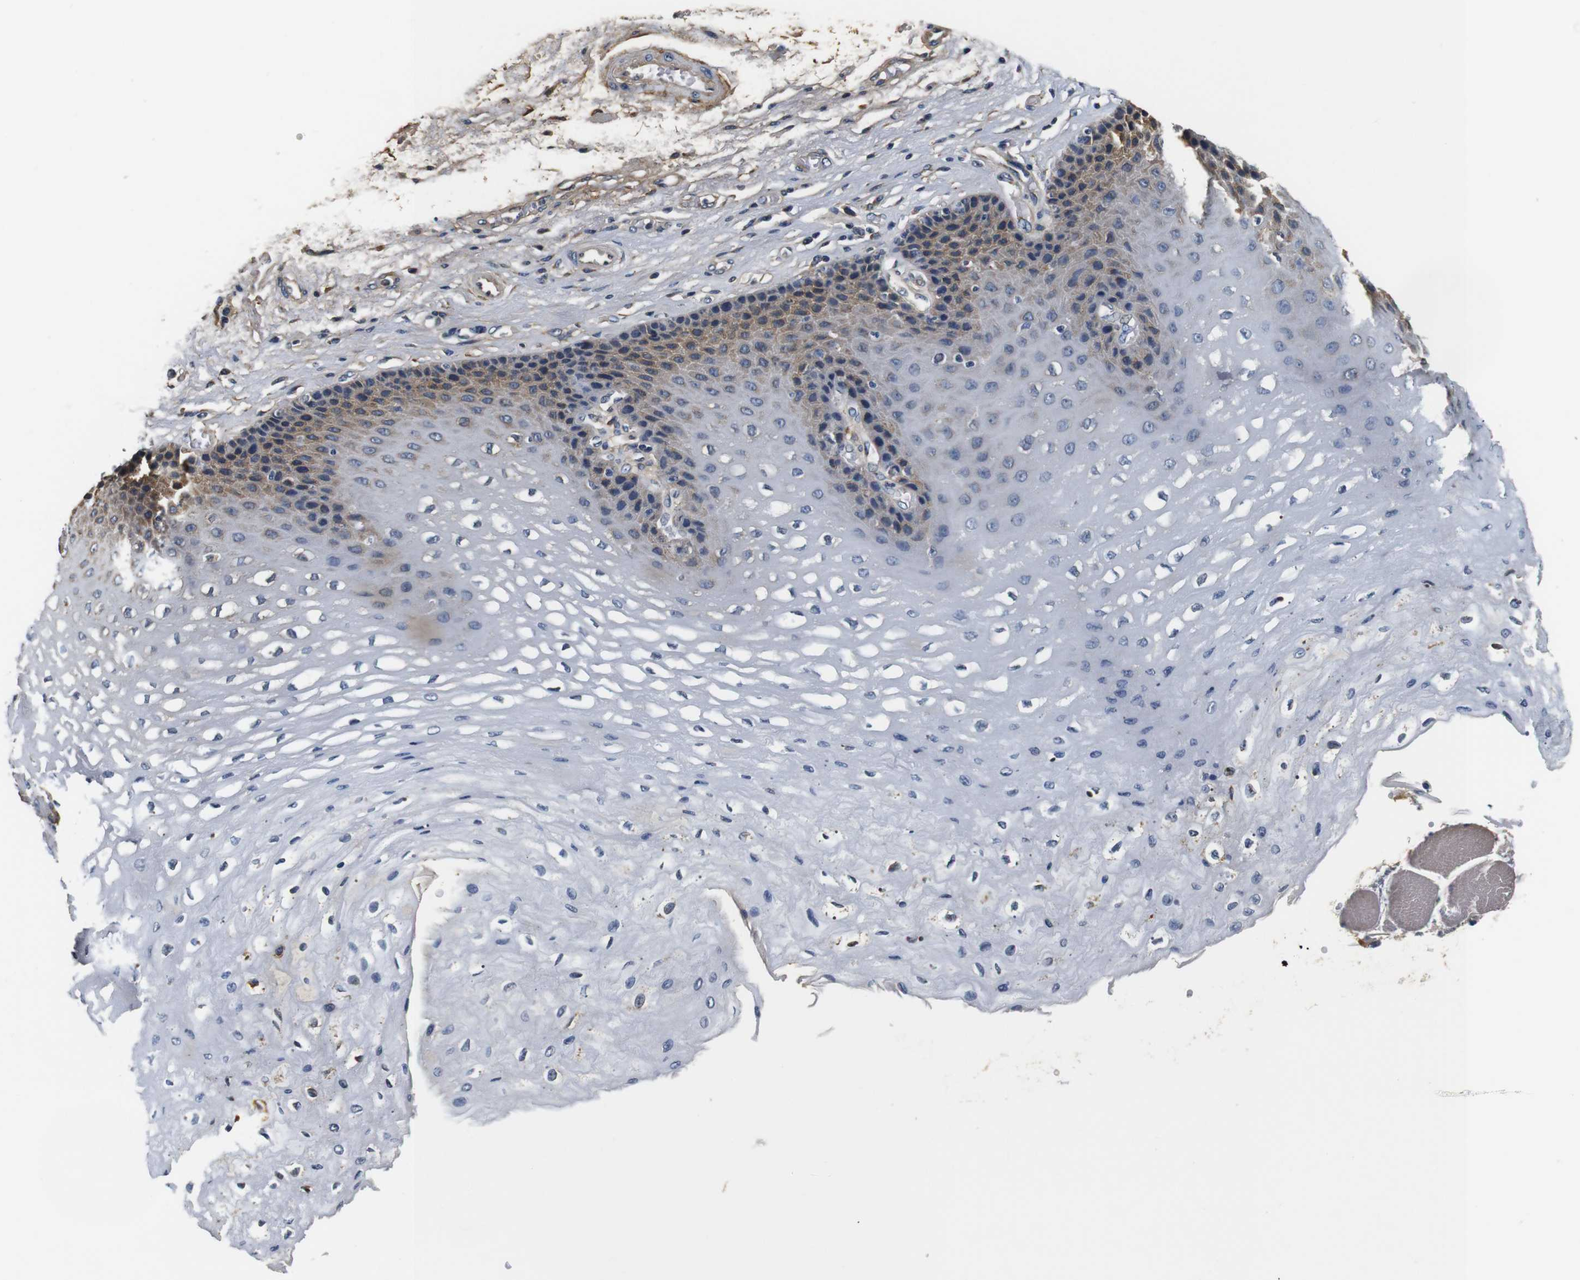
{"staining": {"intensity": "moderate", "quantity": "<25%", "location": "cytoplasmic/membranous"}, "tissue": "esophagus", "cell_type": "Squamous epithelial cells", "image_type": "normal", "snomed": [{"axis": "morphology", "description": "Normal tissue, NOS"}, {"axis": "topography", "description": "Esophagus"}], "caption": "Immunohistochemical staining of normal human esophagus reveals low levels of moderate cytoplasmic/membranous staining in approximately <25% of squamous epithelial cells.", "gene": "COL1A1", "patient": {"sex": "female", "age": 72}}